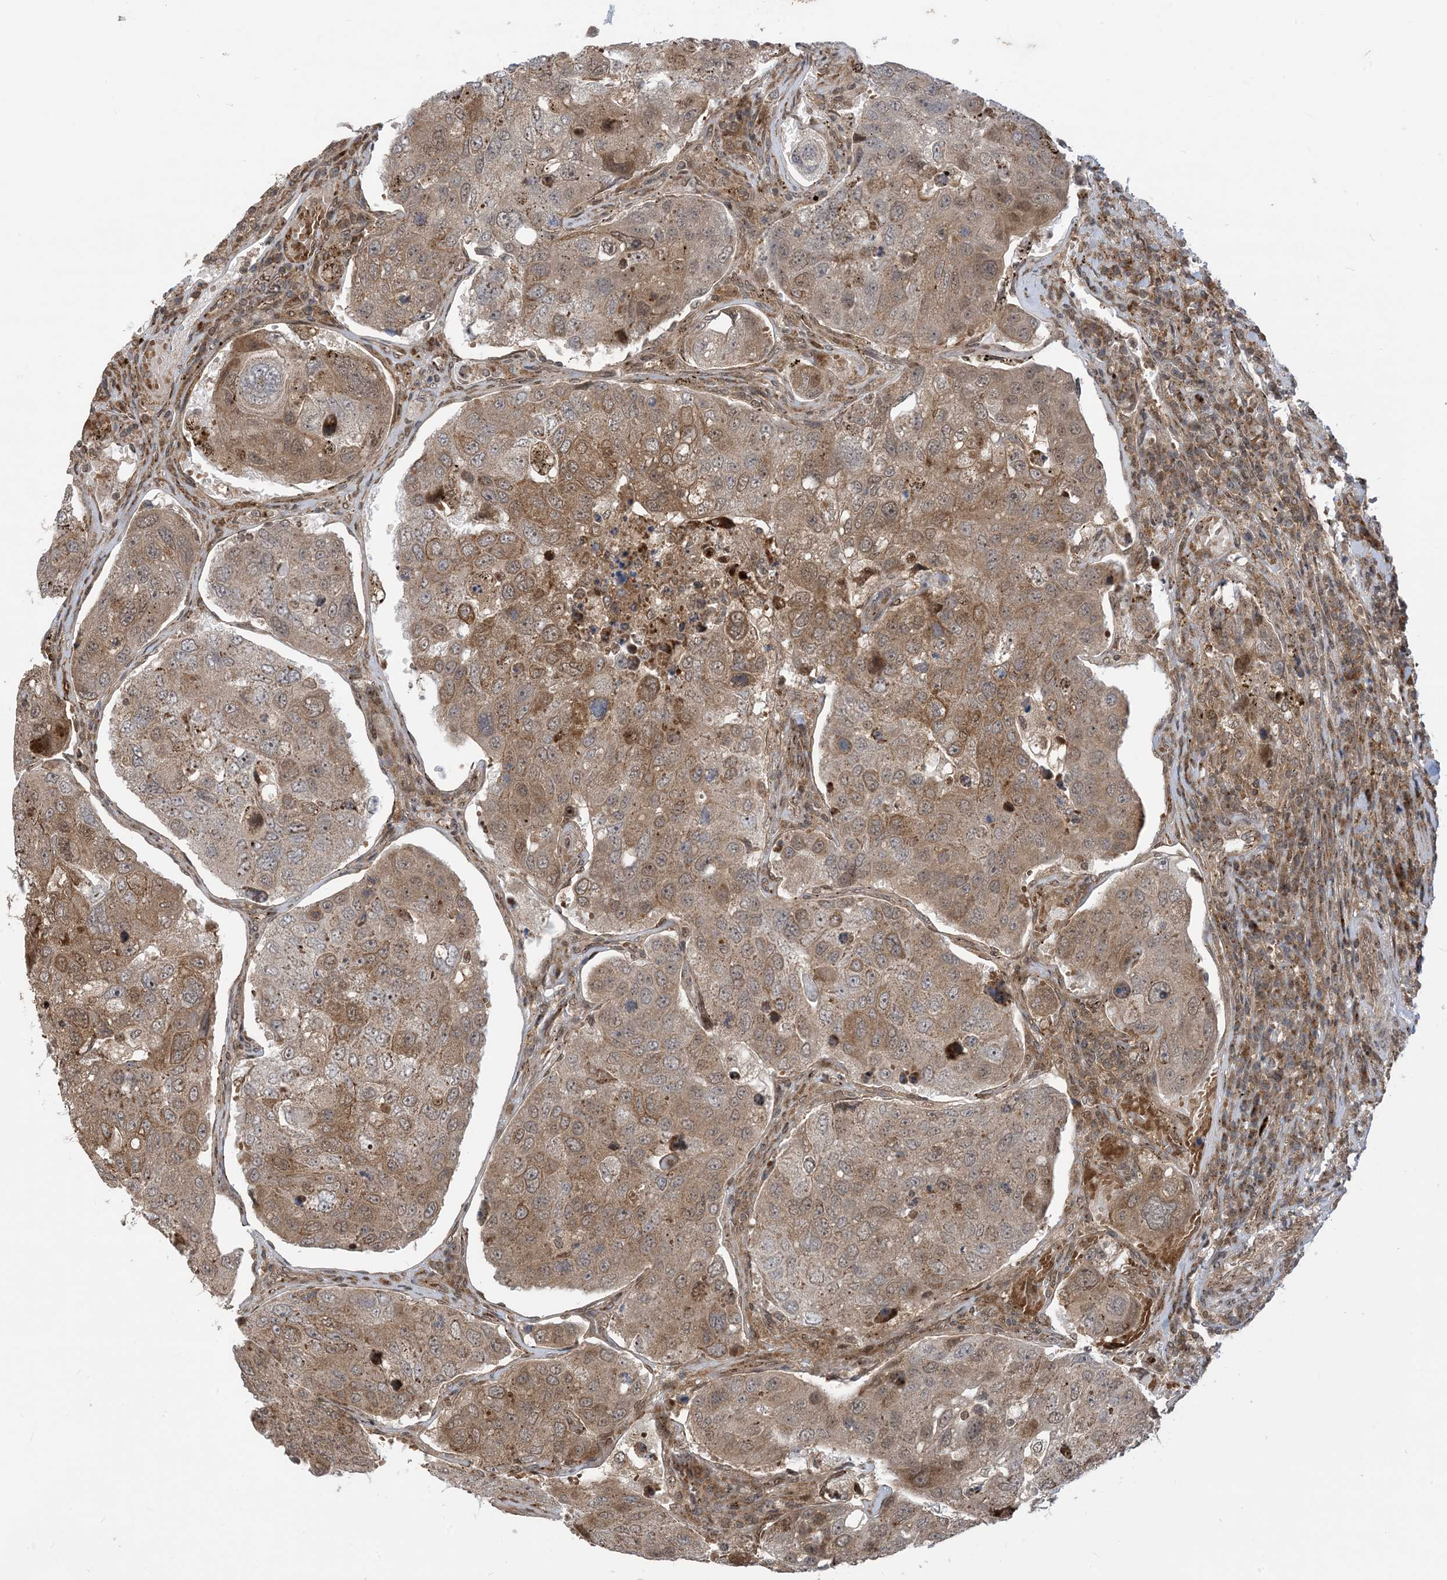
{"staining": {"intensity": "moderate", "quantity": ">75%", "location": "cytoplasmic/membranous"}, "tissue": "urothelial cancer", "cell_type": "Tumor cells", "image_type": "cancer", "snomed": [{"axis": "morphology", "description": "Urothelial carcinoma, High grade"}, {"axis": "topography", "description": "Lymph node"}, {"axis": "topography", "description": "Urinary bladder"}], "caption": "Urothelial cancer tissue reveals moderate cytoplasmic/membranous positivity in approximately >75% of tumor cells, visualized by immunohistochemistry.", "gene": "CASP4", "patient": {"sex": "male", "age": 51}}